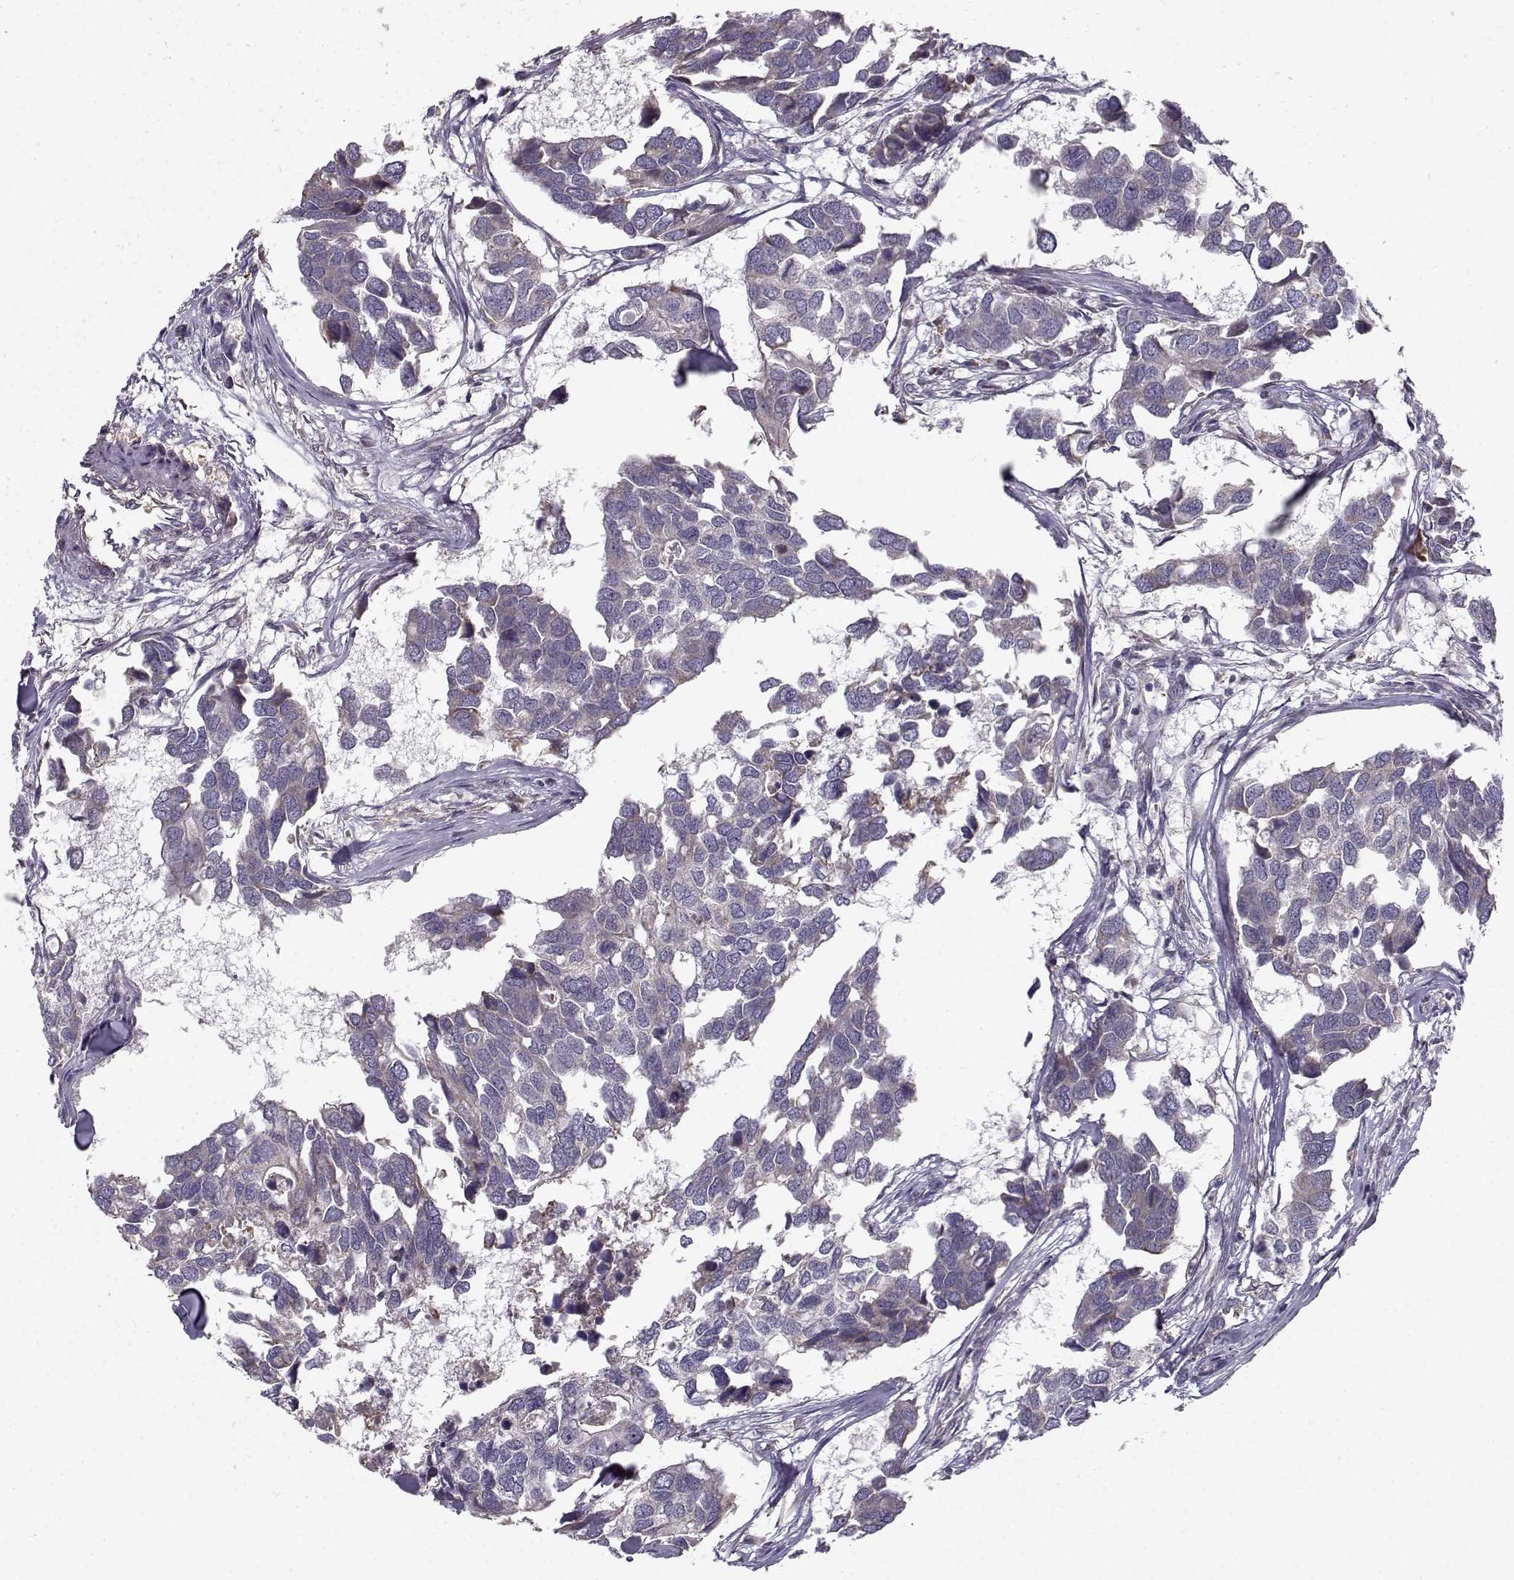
{"staining": {"intensity": "negative", "quantity": "none", "location": "none"}, "tissue": "breast cancer", "cell_type": "Tumor cells", "image_type": "cancer", "snomed": [{"axis": "morphology", "description": "Duct carcinoma"}, {"axis": "topography", "description": "Breast"}], "caption": "Tumor cells are negative for protein expression in human breast cancer (intraductal carcinoma).", "gene": "ENTPD8", "patient": {"sex": "female", "age": 83}}